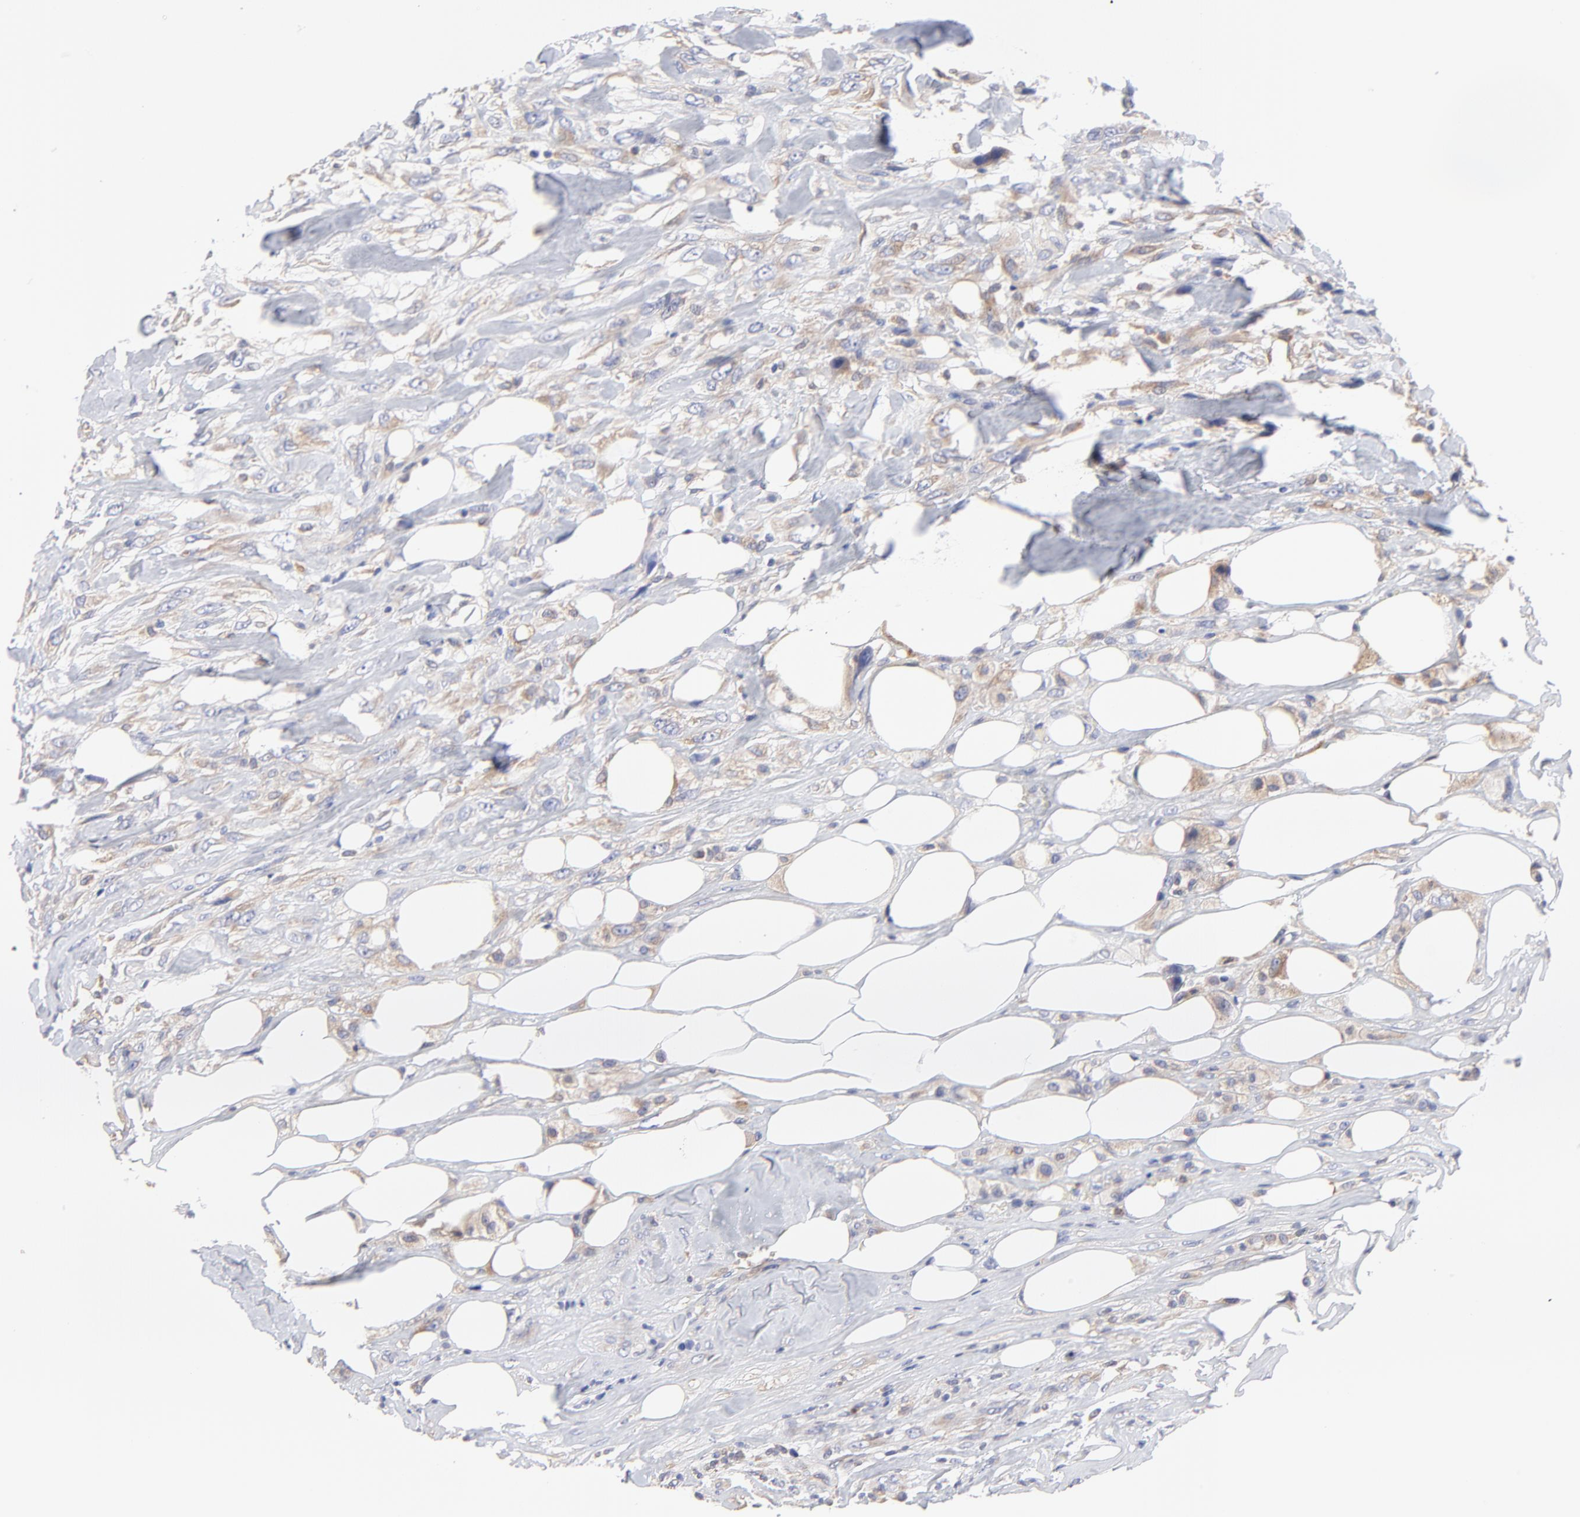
{"staining": {"intensity": "weak", "quantity": ">75%", "location": "cytoplasmic/membranous"}, "tissue": "breast cancer", "cell_type": "Tumor cells", "image_type": "cancer", "snomed": [{"axis": "morphology", "description": "Neoplasm, malignant, NOS"}, {"axis": "topography", "description": "Breast"}], "caption": "A high-resolution micrograph shows immunohistochemistry staining of breast malignant neoplasm, which displays weak cytoplasmic/membranous expression in approximately >75% of tumor cells.", "gene": "MOSPD2", "patient": {"sex": "female", "age": 50}}